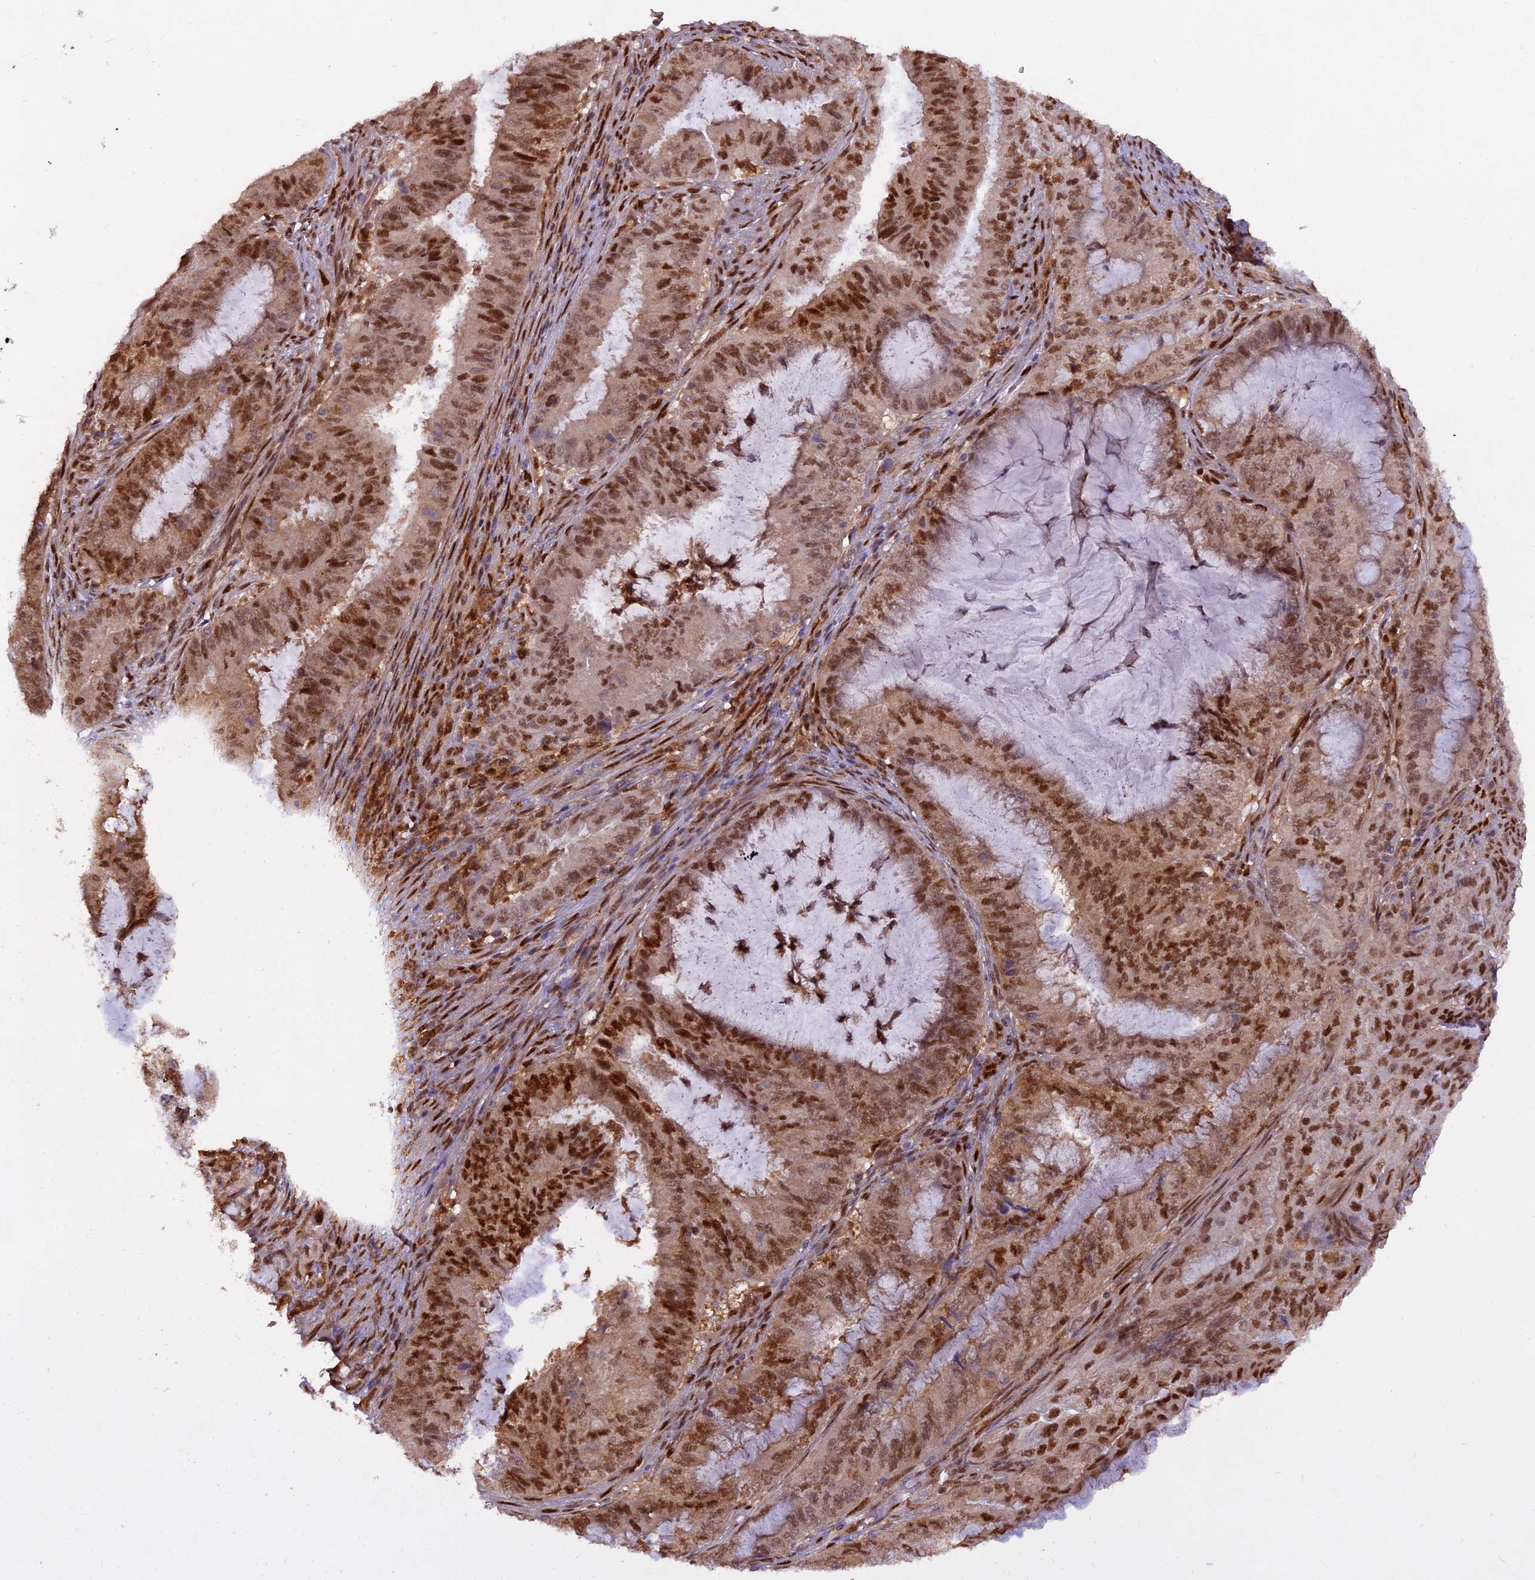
{"staining": {"intensity": "moderate", "quantity": ">75%", "location": "nuclear"}, "tissue": "endometrial cancer", "cell_type": "Tumor cells", "image_type": "cancer", "snomed": [{"axis": "morphology", "description": "Adenocarcinoma, NOS"}, {"axis": "topography", "description": "Endometrium"}], "caption": "Immunohistochemistry (IHC) (DAB (3,3'-diaminobenzidine)) staining of endometrial cancer (adenocarcinoma) shows moderate nuclear protein expression in about >75% of tumor cells.", "gene": "NPEPL1", "patient": {"sex": "female", "age": 51}}